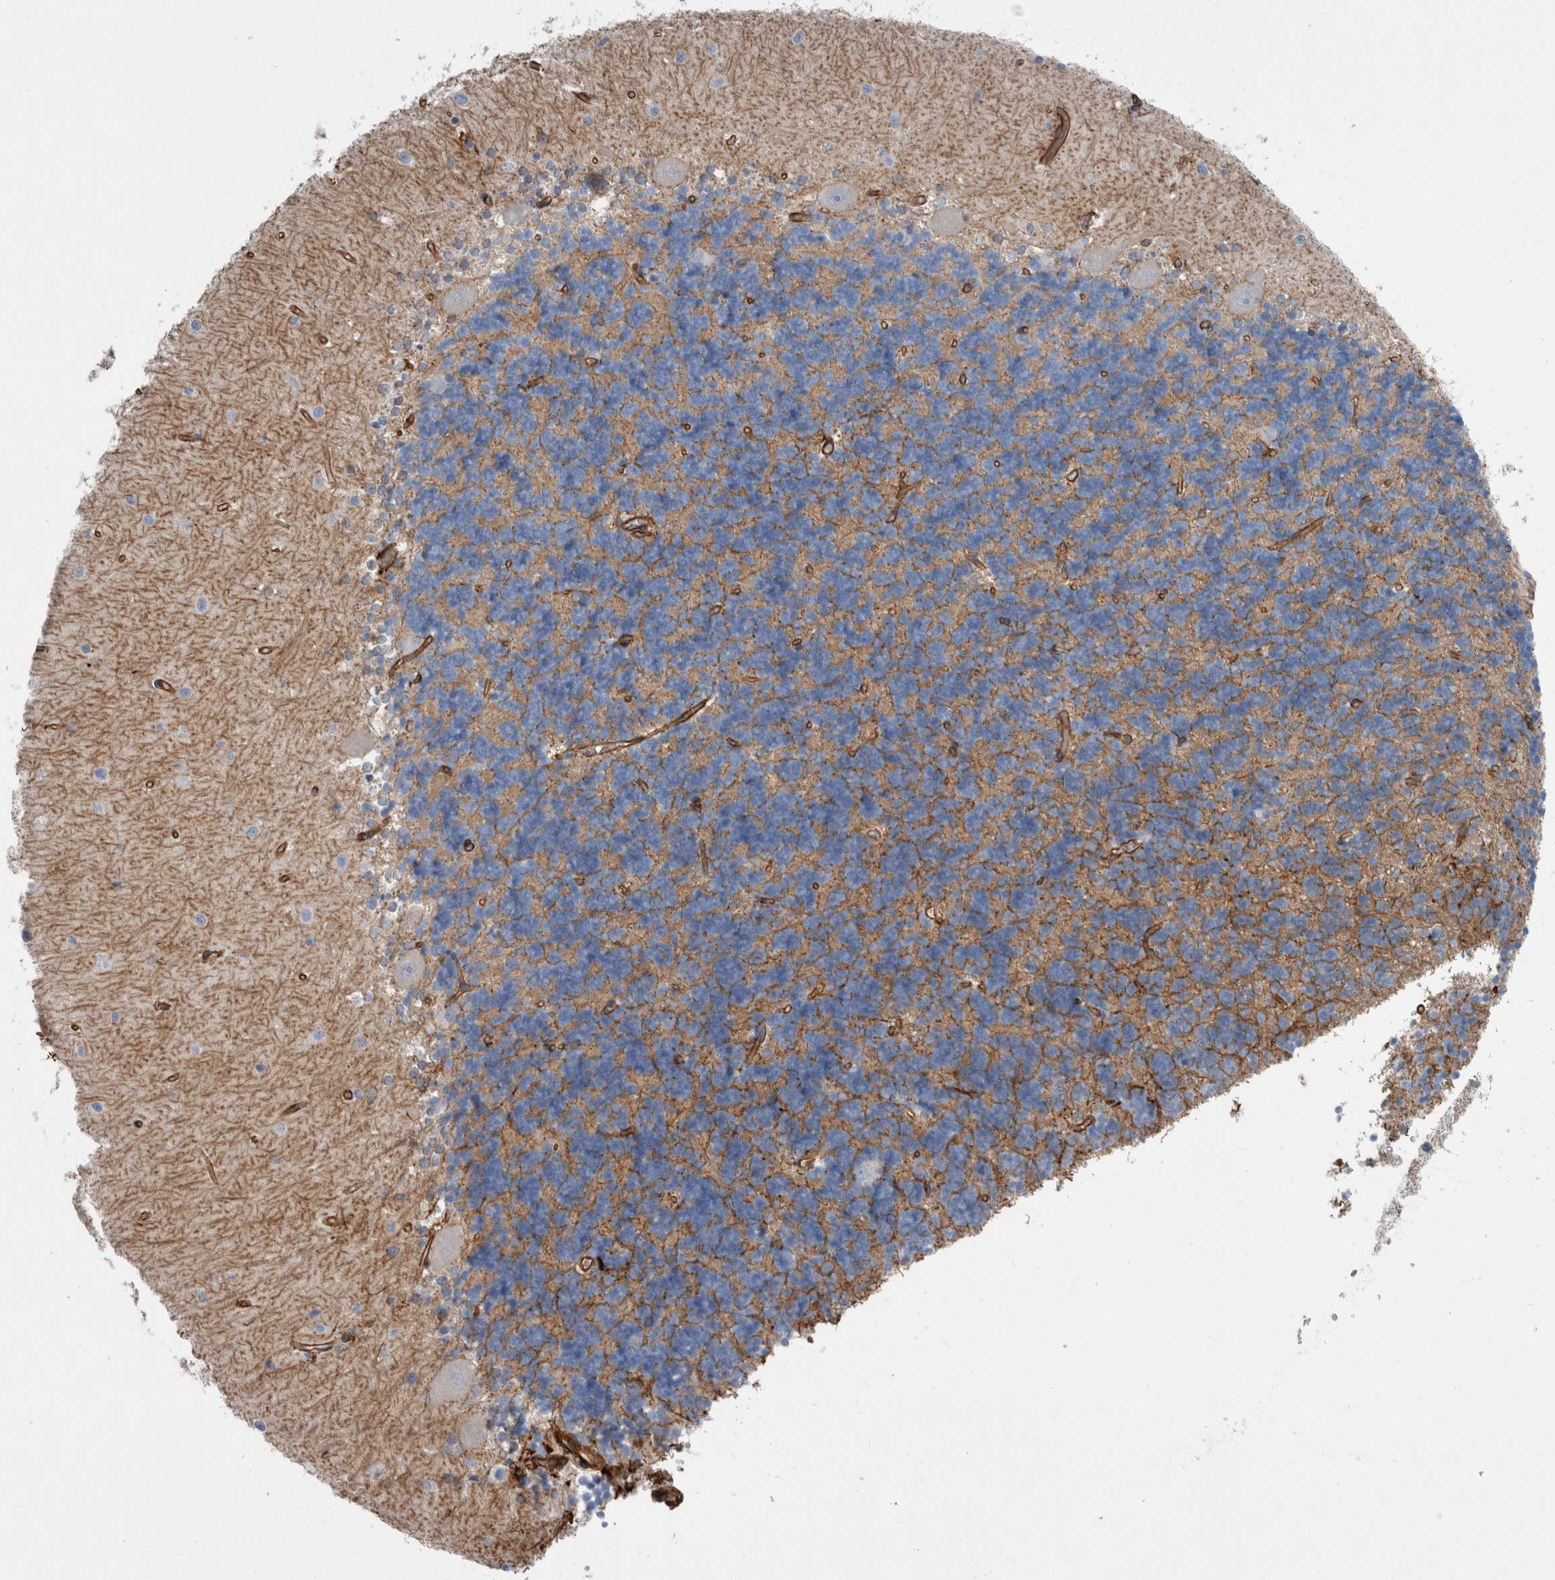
{"staining": {"intensity": "moderate", "quantity": ">75%", "location": "cytoplasmic/membranous"}, "tissue": "cerebellum", "cell_type": "Cells in granular layer", "image_type": "normal", "snomed": [{"axis": "morphology", "description": "Normal tissue, NOS"}, {"axis": "topography", "description": "Cerebellum"}], "caption": "Cerebellum was stained to show a protein in brown. There is medium levels of moderate cytoplasmic/membranous expression in about >75% of cells in granular layer. The staining was performed using DAB, with brown indicating positive protein expression. Nuclei are stained blue with hematoxylin.", "gene": "PLEC", "patient": {"sex": "male", "age": 37}}